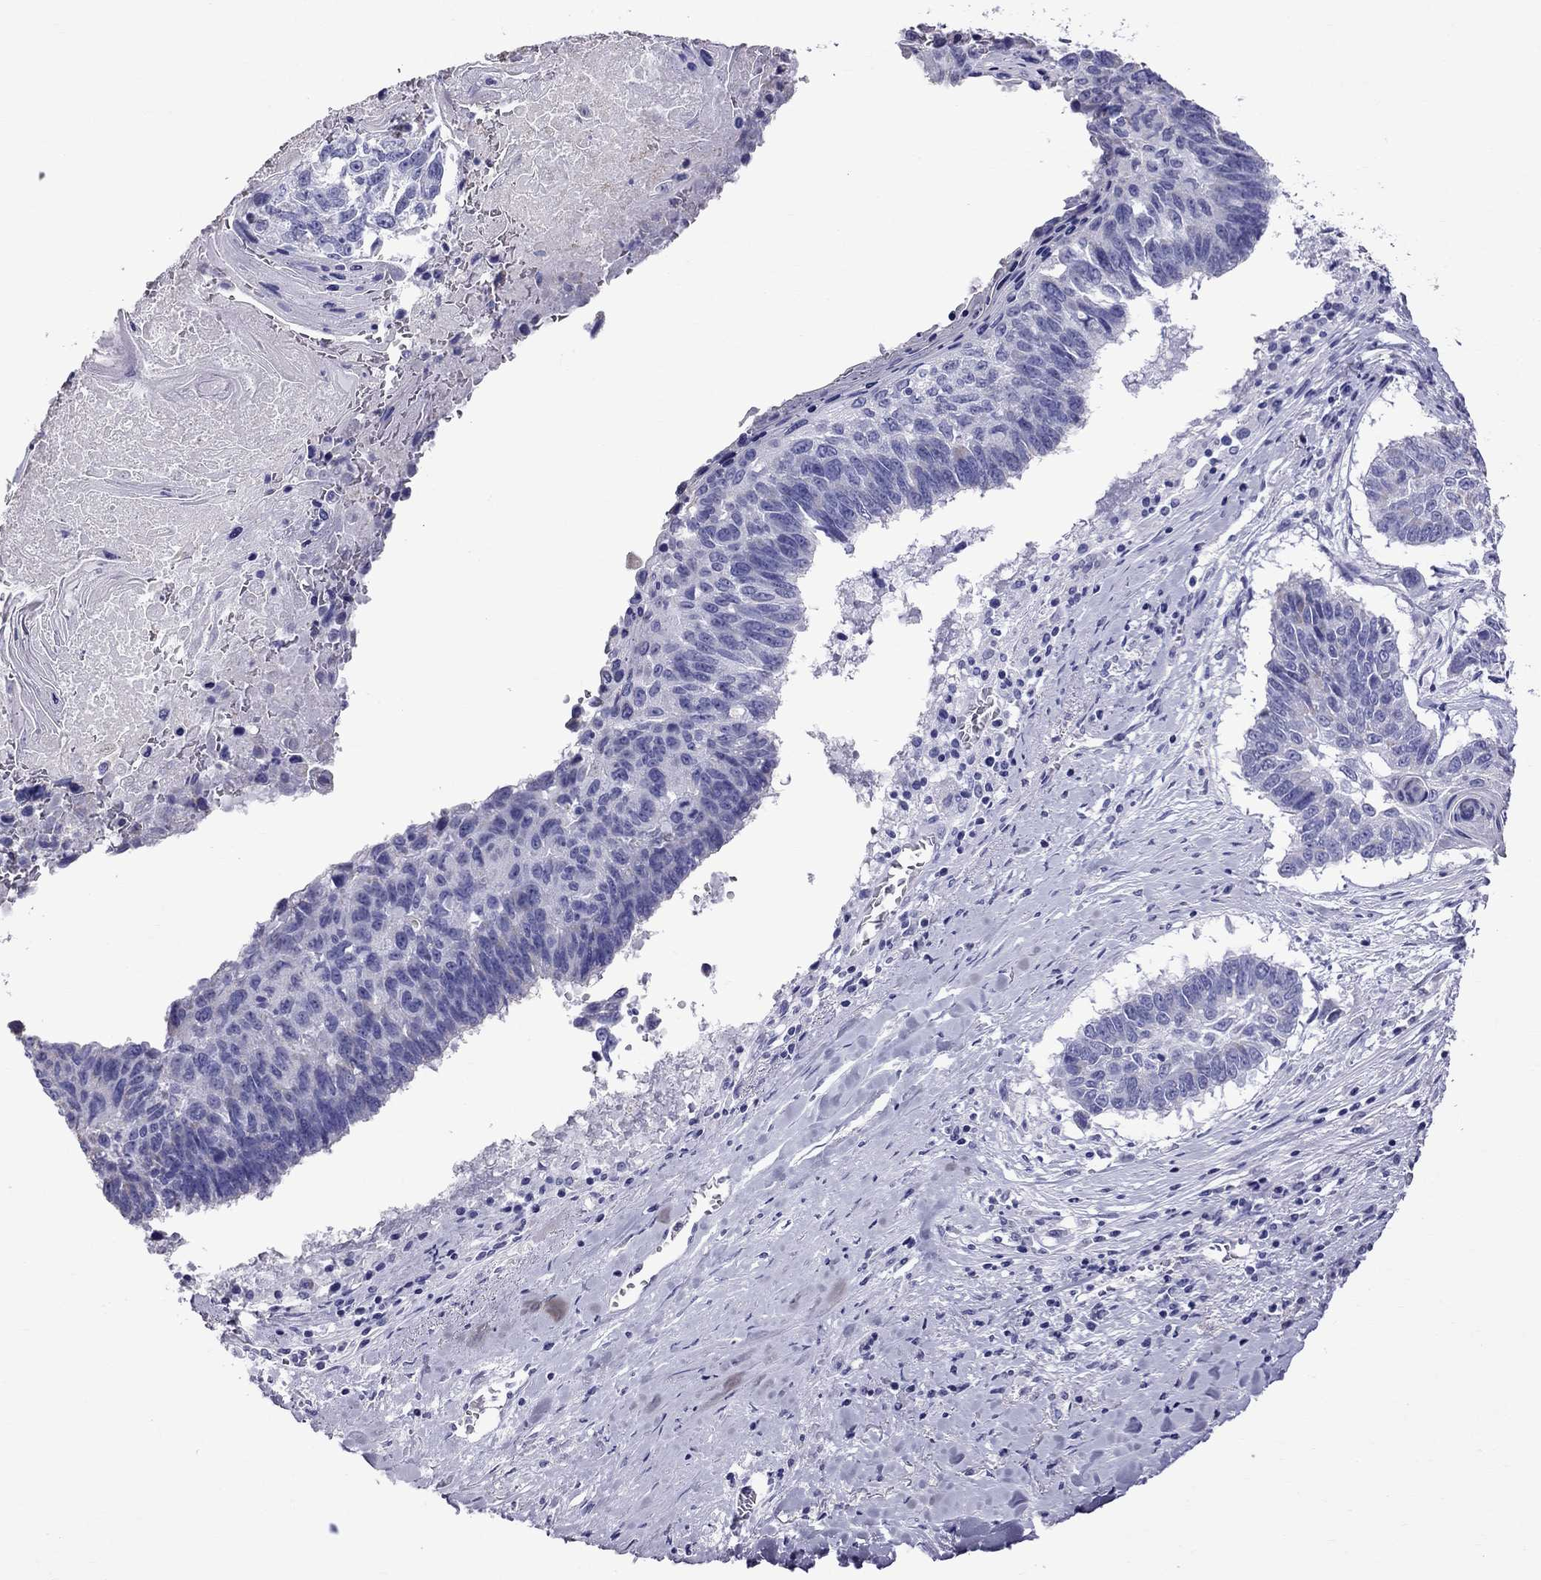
{"staining": {"intensity": "negative", "quantity": "none", "location": "none"}, "tissue": "lung cancer", "cell_type": "Tumor cells", "image_type": "cancer", "snomed": [{"axis": "morphology", "description": "Squamous cell carcinoma, NOS"}, {"axis": "topography", "description": "Lung"}], "caption": "This is an immunohistochemistry histopathology image of squamous cell carcinoma (lung). There is no positivity in tumor cells.", "gene": "TTLL13", "patient": {"sex": "male", "age": 73}}